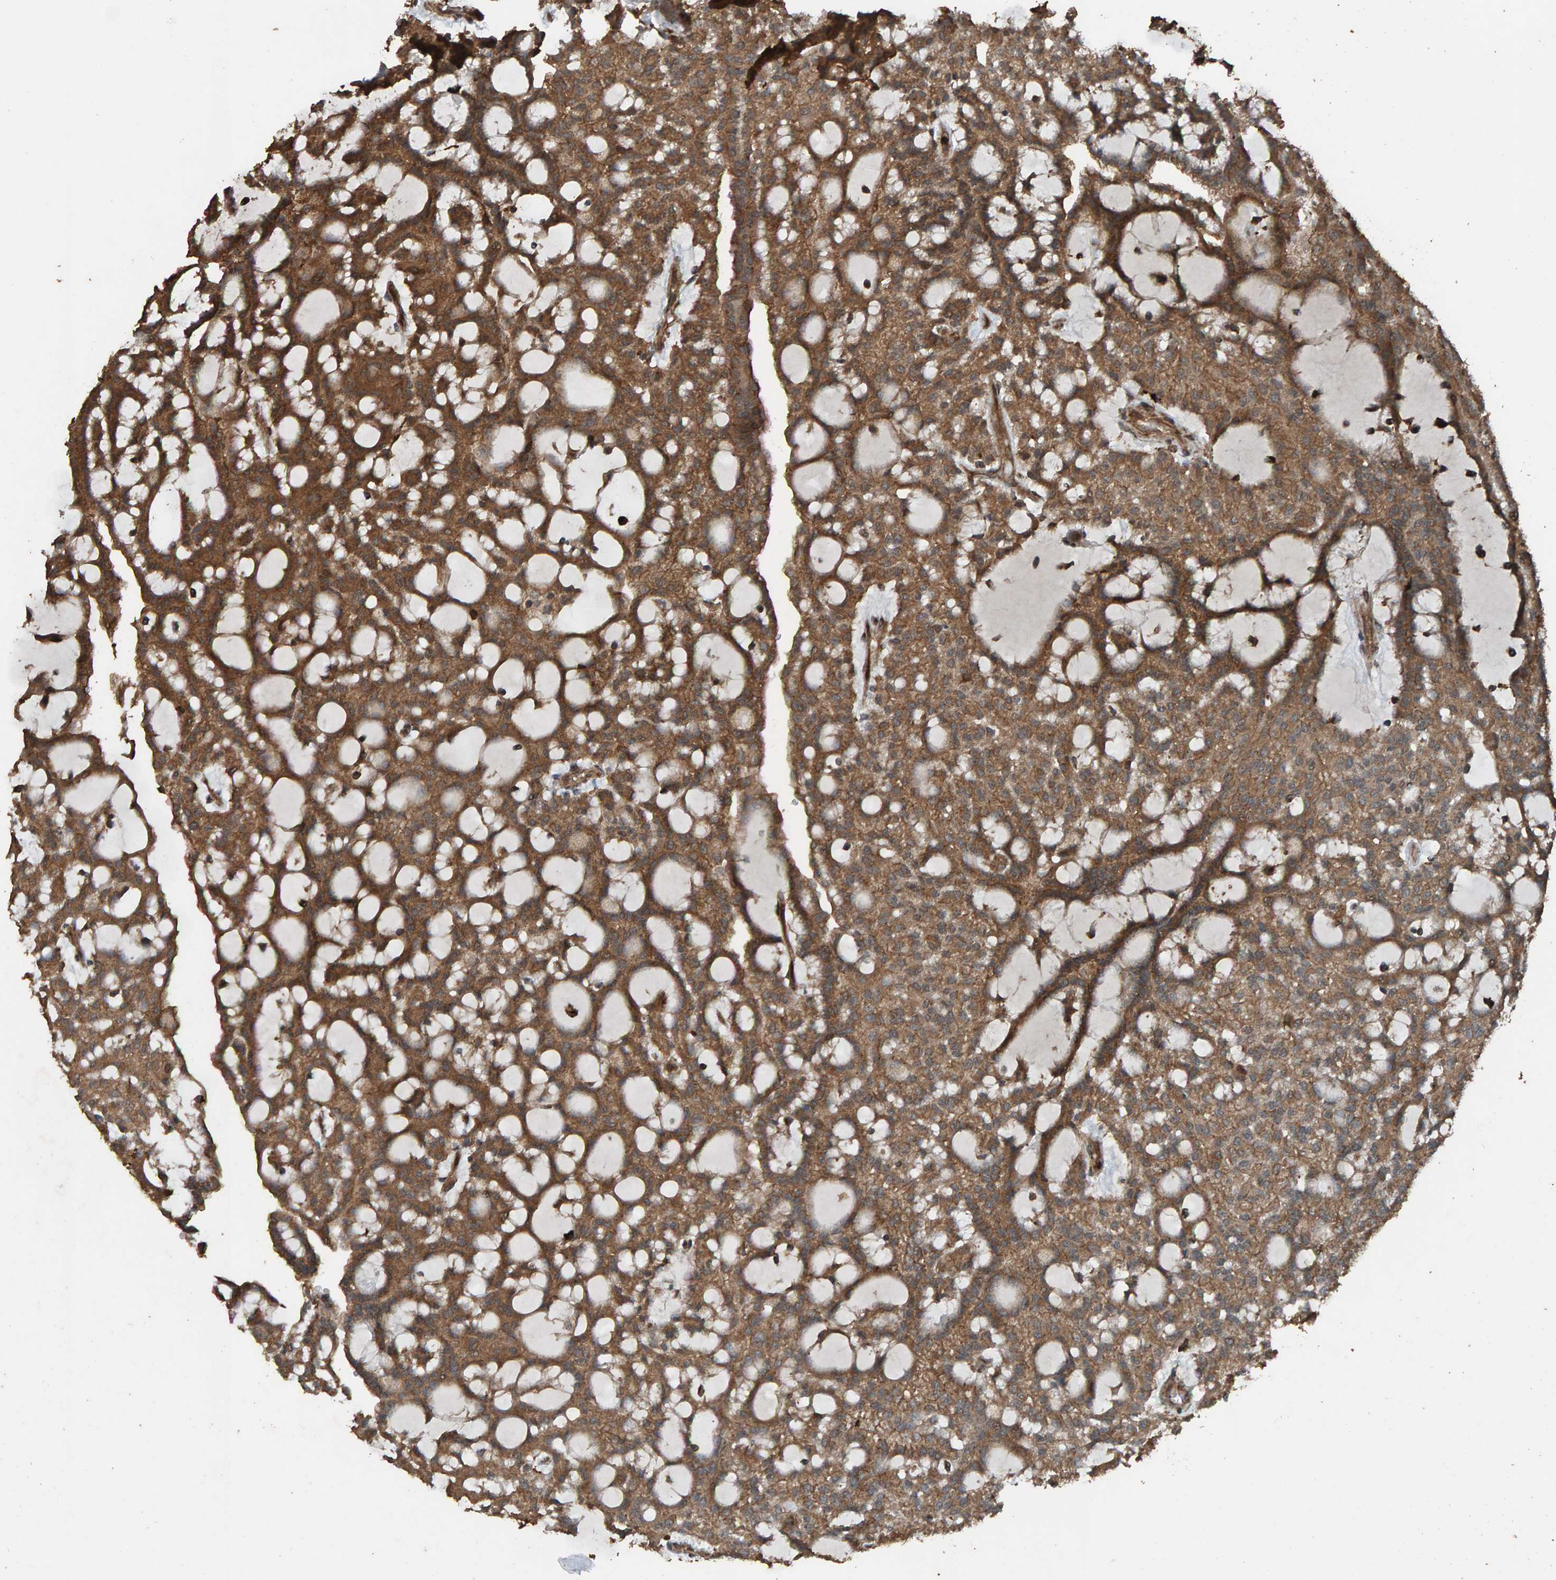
{"staining": {"intensity": "moderate", "quantity": ">75%", "location": "cytoplasmic/membranous"}, "tissue": "renal cancer", "cell_type": "Tumor cells", "image_type": "cancer", "snomed": [{"axis": "morphology", "description": "Adenocarcinoma, NOS"}, {"axis": "topography", "description": "Kidney"}], "caption": "Immunohistochemical staining of human renal cancer (adenocarcinoma) demonstrates moderate cytoplasmic/membranous protein expression in about >75% of tumor cells. (DAB = brown stain, brightfield microscopy at high magnification).", "gene": "DUS1L", "patient": {"sex": "male", "age": 63}}